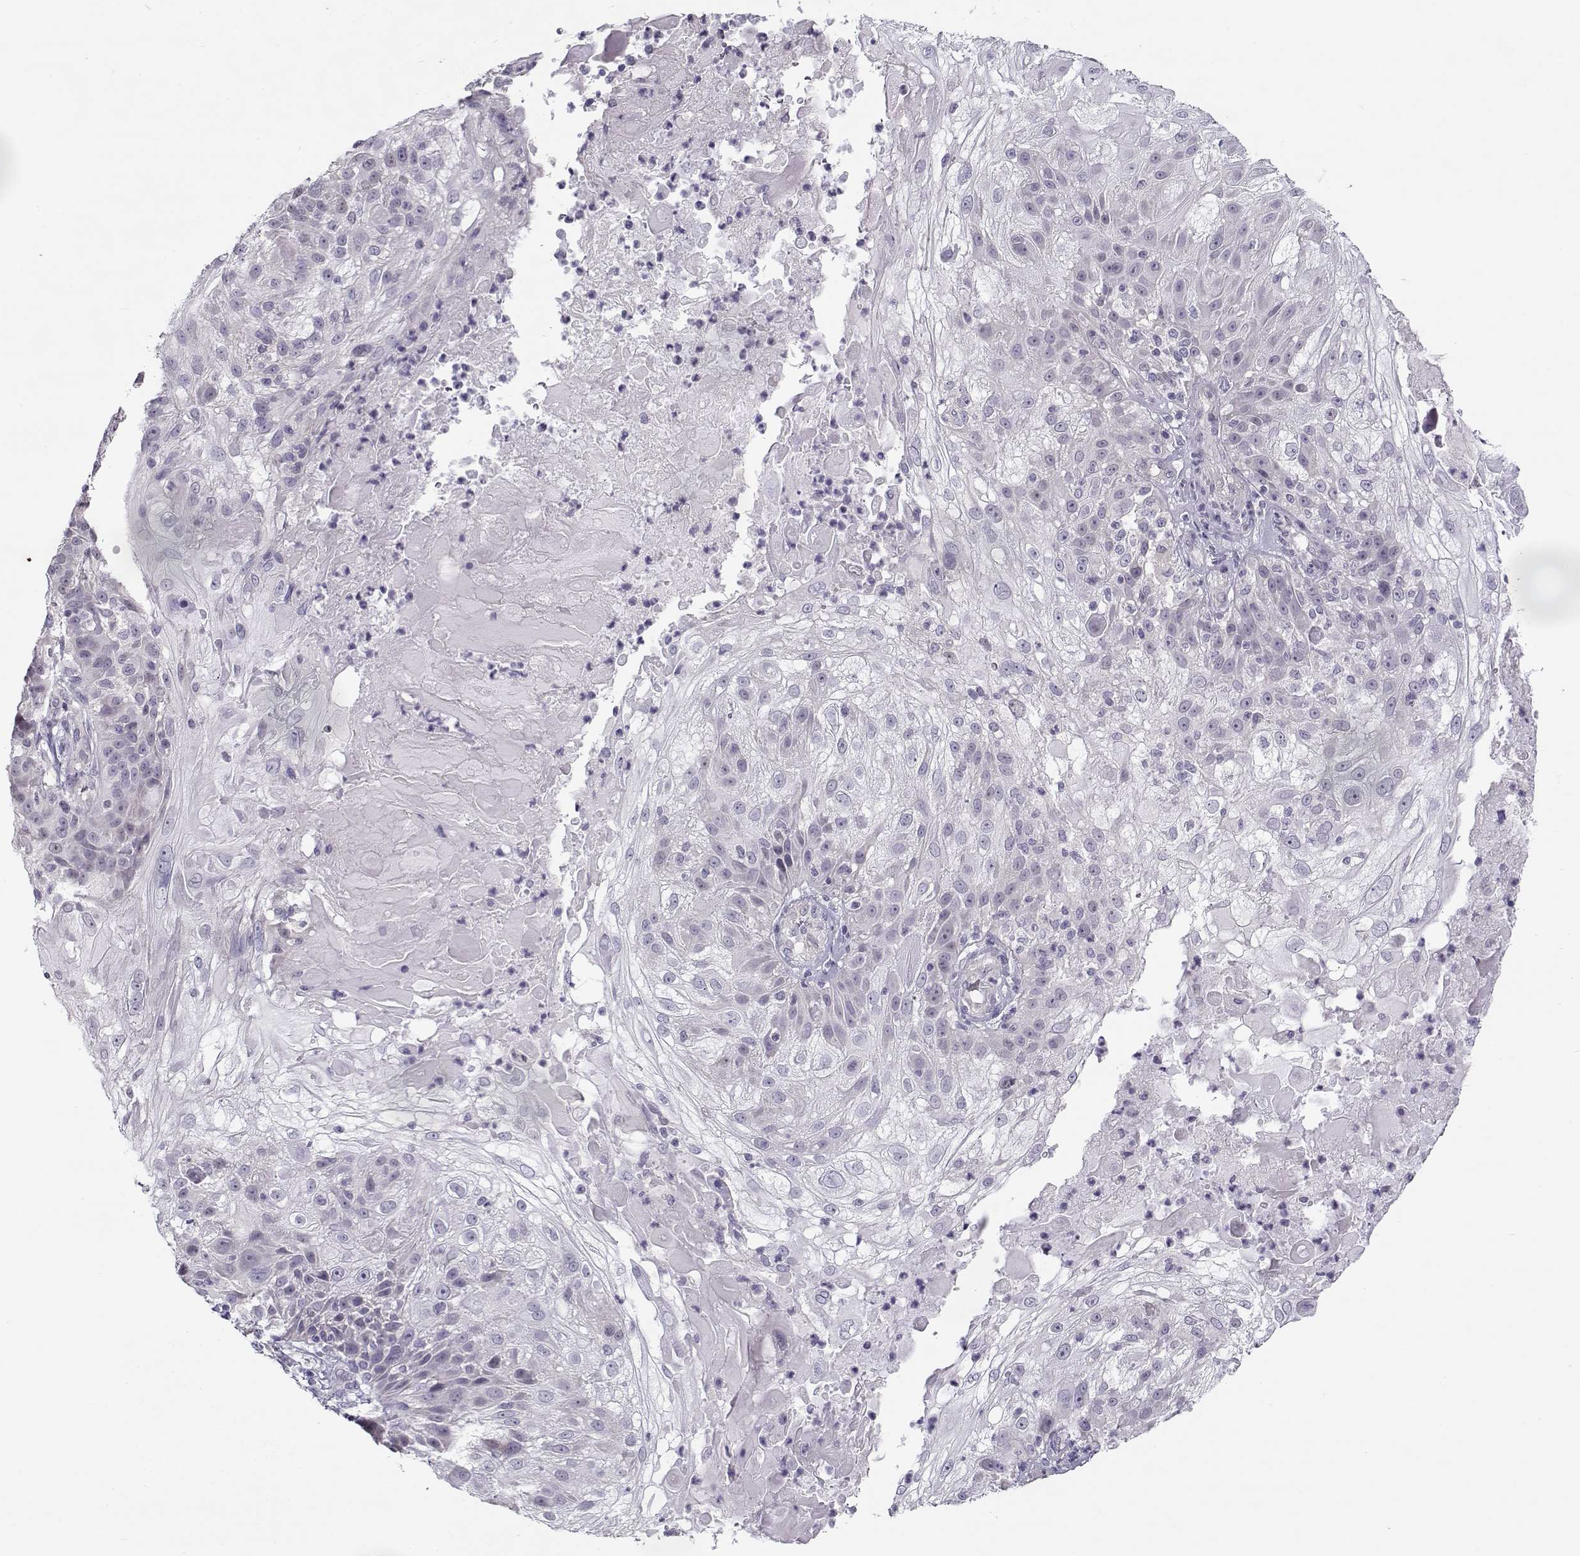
{"staining": {"intensity": "negative", "quantity": "none", "location": "none"}, "tissue": "skin cancer", "cell_type": "Tumor cells", "image_type": "cancer", "snomed": [{"axis": "morphology", "description": "Normal tissue, NOS"}, {"axis": "morphology", "description": "Squamous cell carcinoma, NOS"}, {"axis": "topography", "description": "Skin"}], "caption": "An image of skin cancer (squamous cell carcinoma) stained for a protein shows no brown staining in tumor cells.", "gene": "TEX55", "patient": {"sex": "female", "age": 83}}